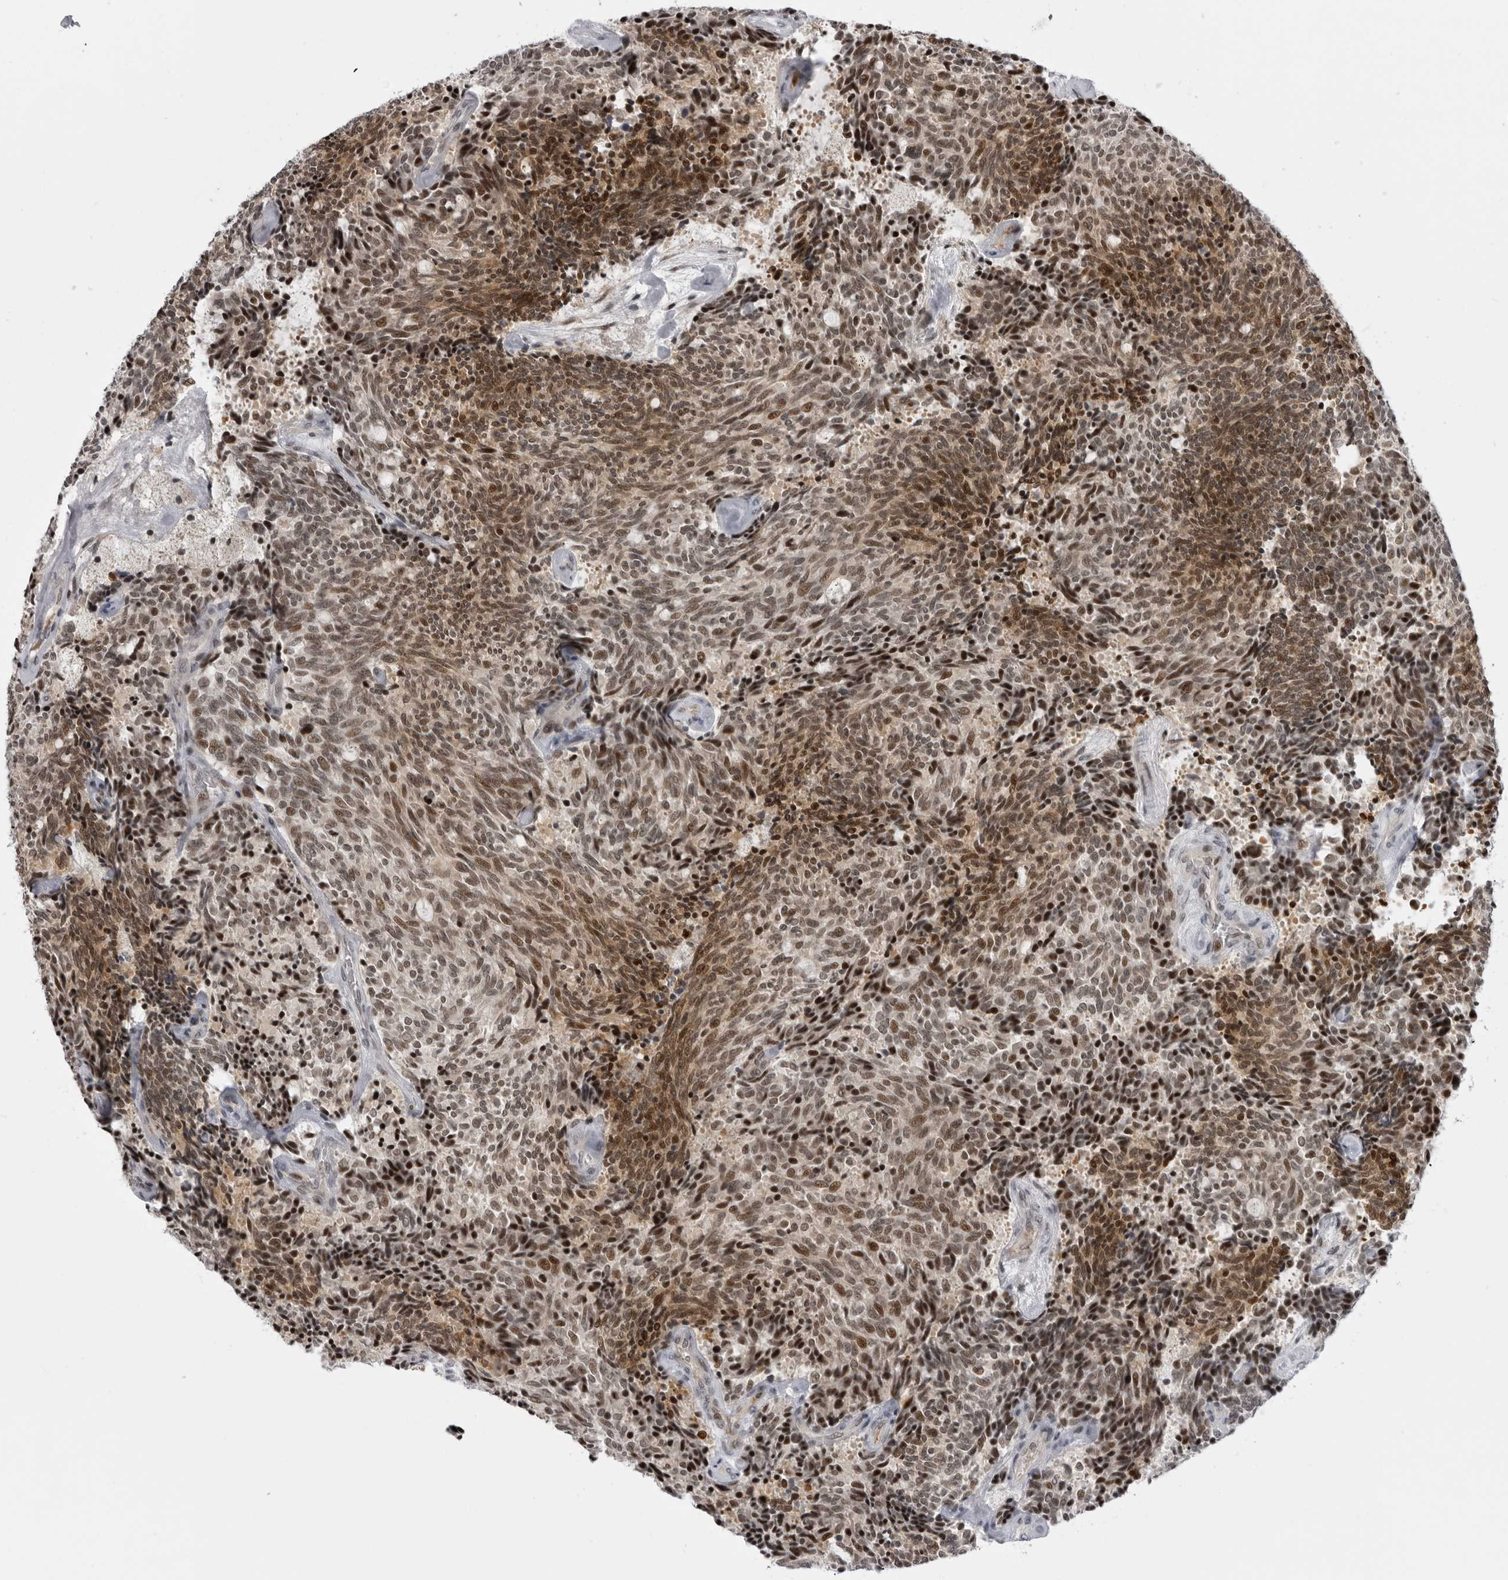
{"staining": {"intensity": "moderate", "quantity": ">75%", "location": "nuclear"}, "tissue": "carcinoid", "cell_type": "Tumor cells", "image_type": "cancer", "snomed": [{"axis": "morphology", "description": "Carcinoid, malignant, NOS"}, {"axis": "topography", "description": "Pancreas"}], "caption": "Protein staining of carcinoid tissue shows moderate nuclear positivity in approximately >75% of tumor cells. The staining was performed using DAB (3,3'-diaminobenzidine) to visualize the protein expression in brown, while the nuclei were stained in blue with hematoxylin (Magnification: 20x).", "gene": "ALPK2", "patient": {"sex": "female", "age": 54}}